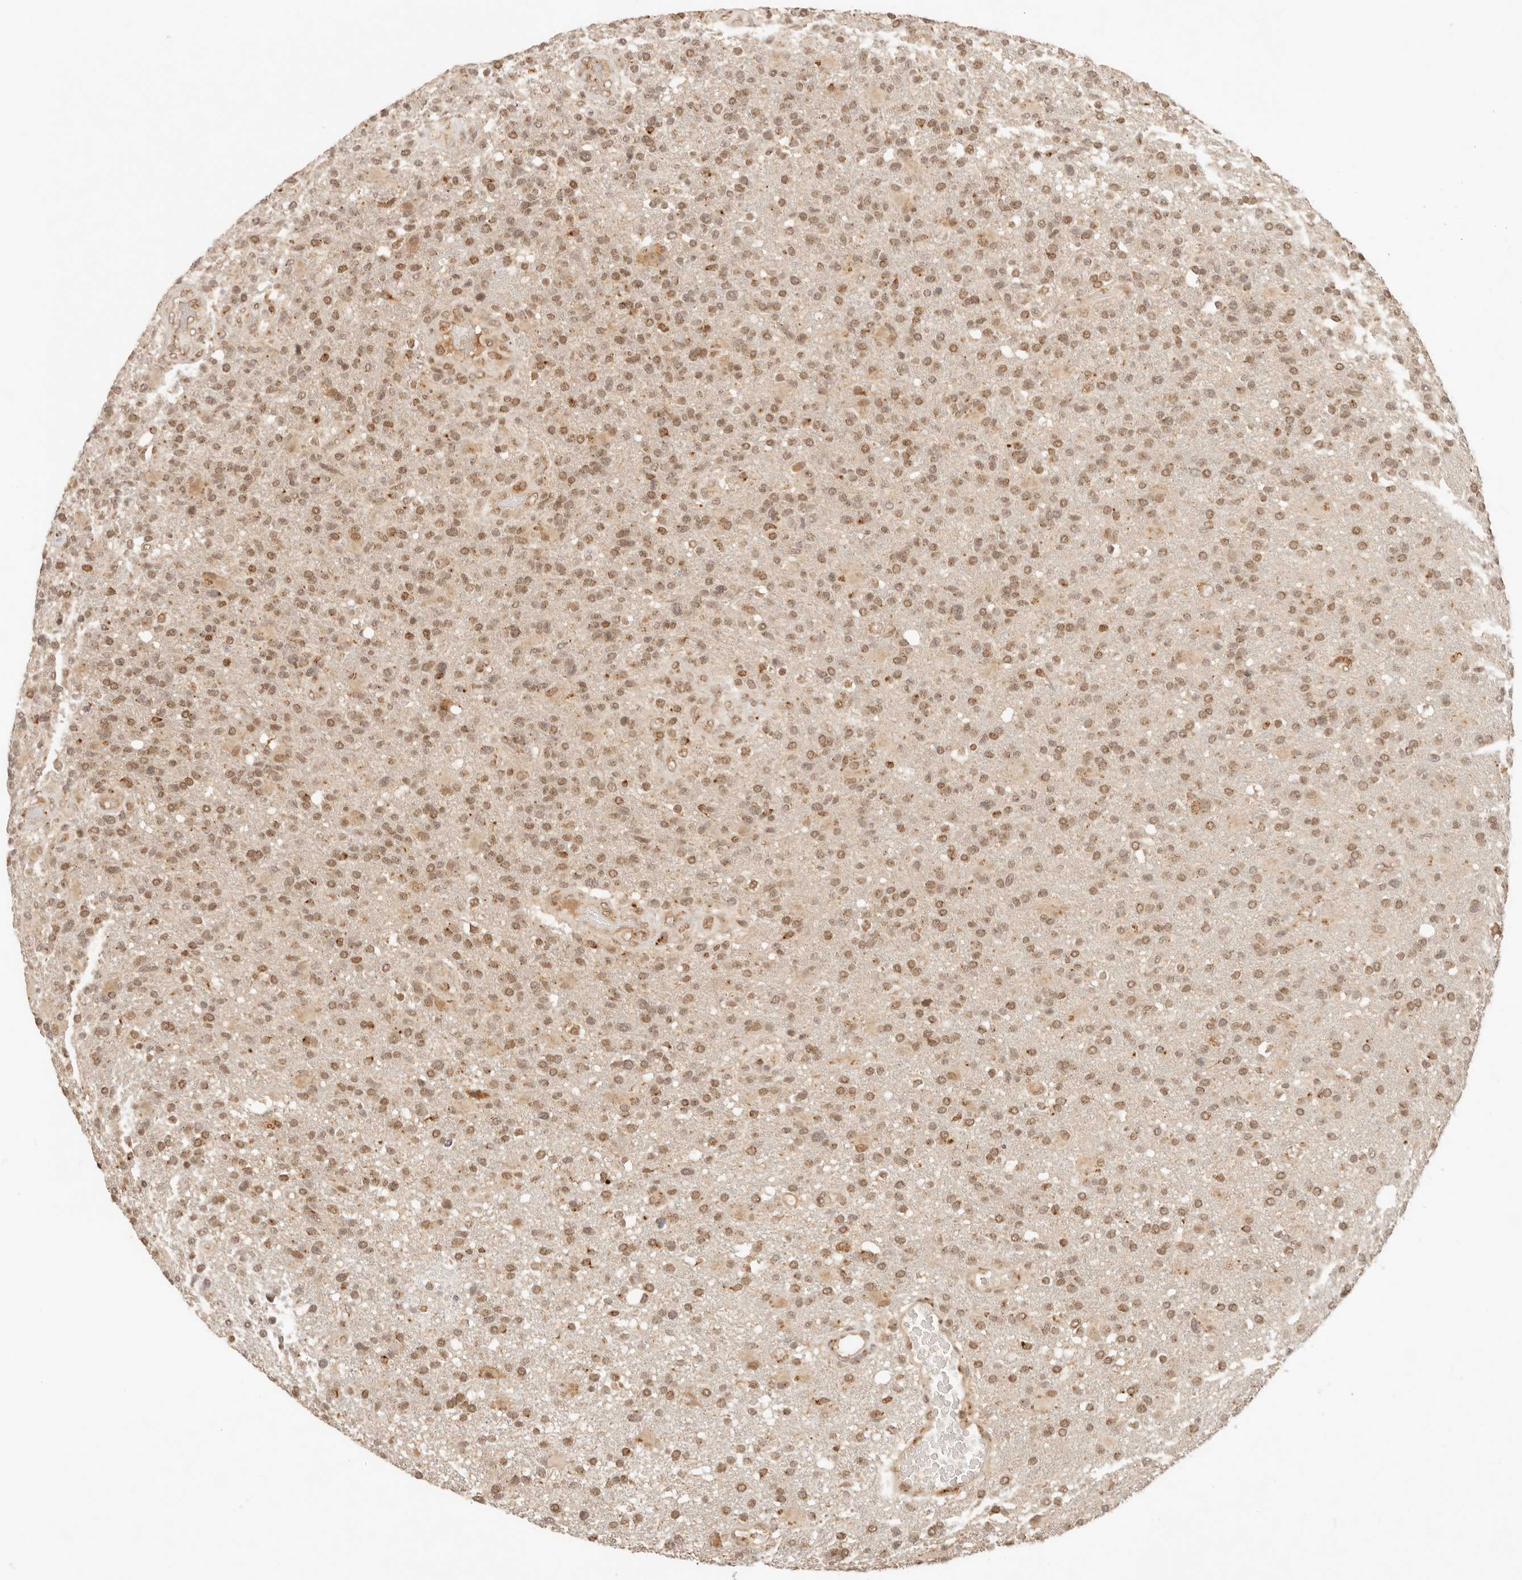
{"staining": {"intensity": "moderate", "quantity": ">75%", "location": "cytoplasmic/membranous,nuclear"}, "tissue": "glioma", "cell_type": "Tumor cells", "image_type": "cancer", "snomed": [{"axis": "morphology", "description": "Glioma, malignant, High grade"}, {"axis": "topography", "description": "Brain"}], "caption": "A brown stain labels moderate cytoplasmic/membranous and nuclear expression of a protein in human high-grade glioma (malignant) tumor cells.", "gene": "INTS11", "patient": {"sex": "male", "age": 72}}